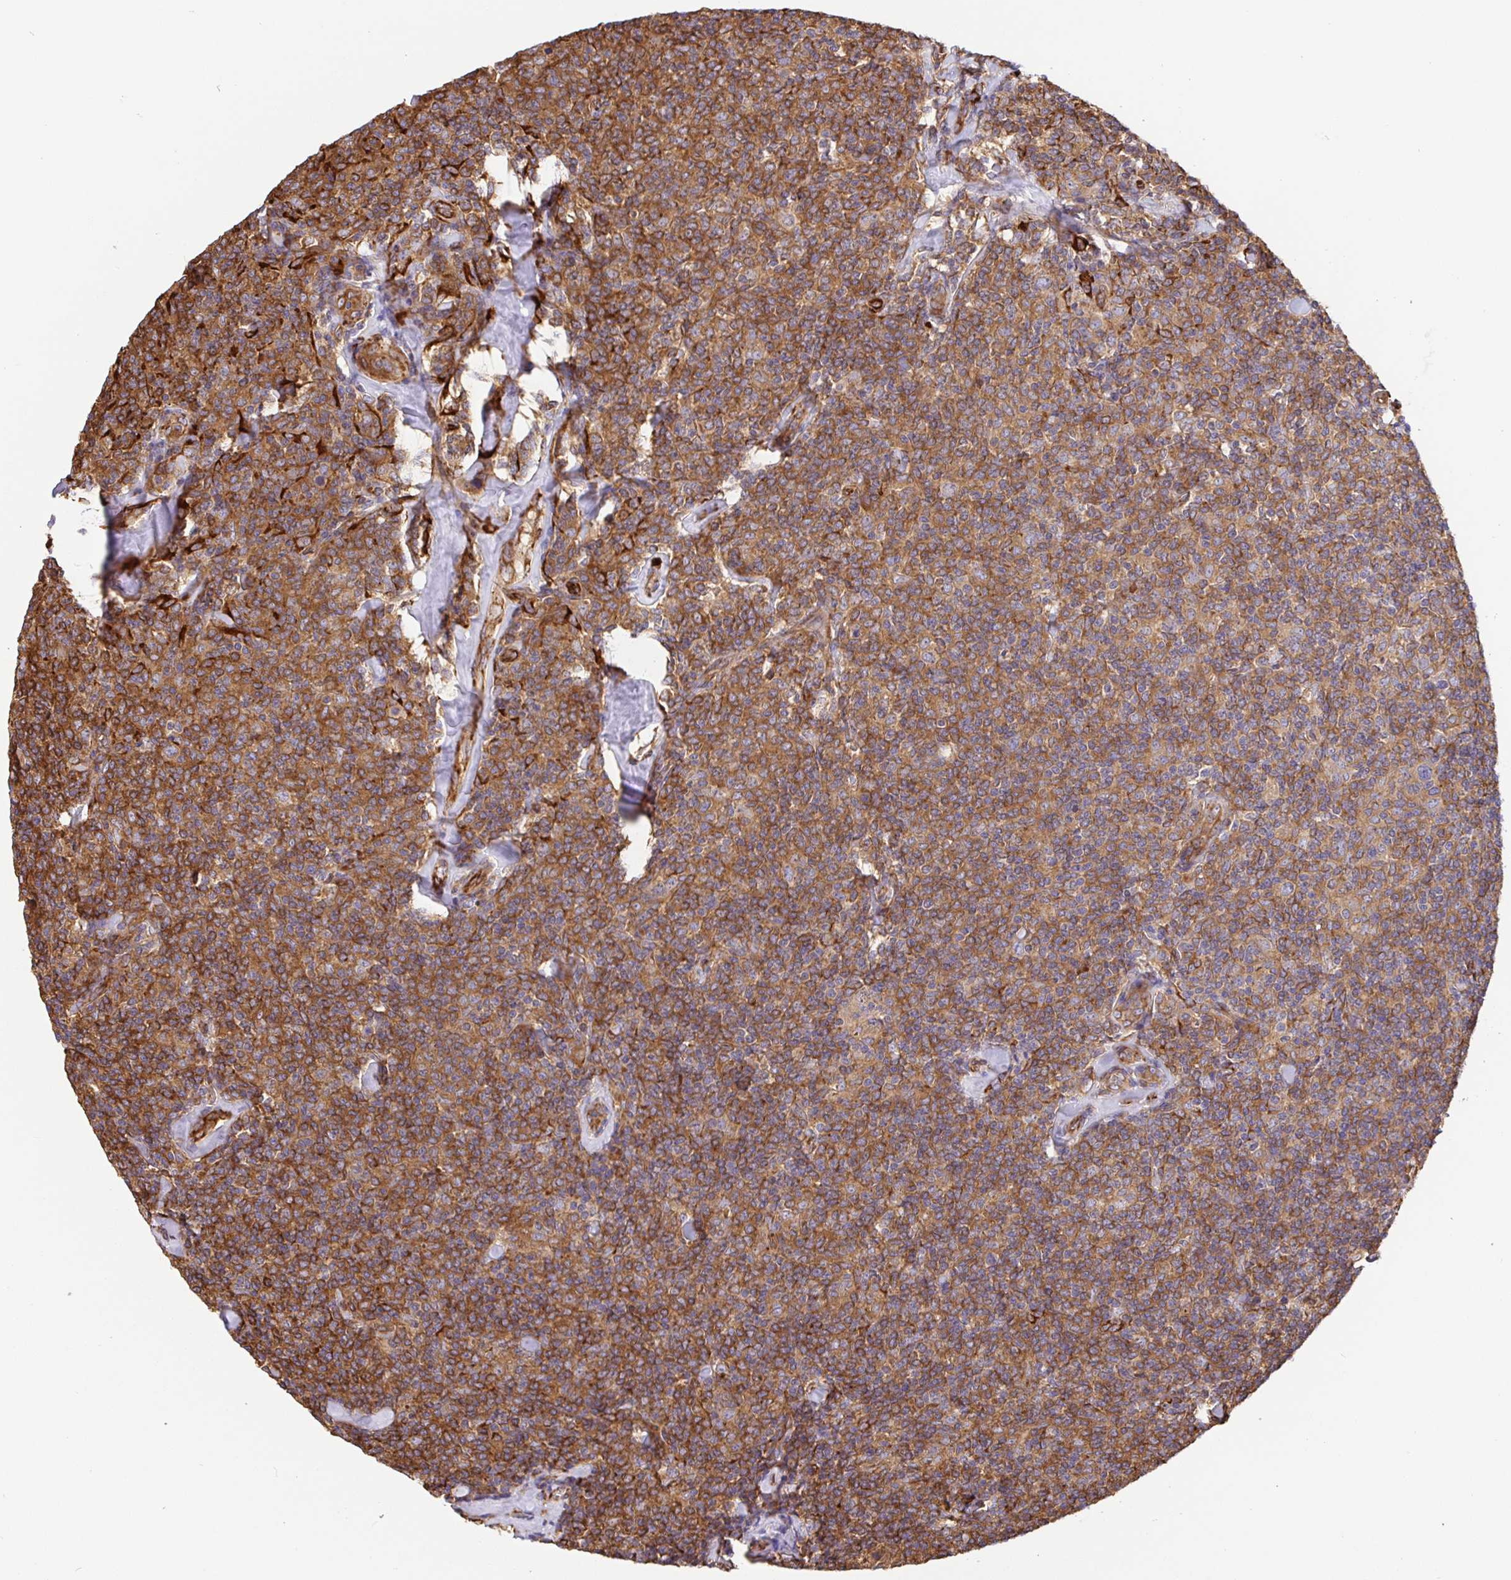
{"staining": {"intensity": "moderate", "quantity": ">75%", "location": "cytoplasmic/membranous"}, "tissue": "lymphoma", "cell_type": "Tumor cells", "image_type": "cancer", "snomed": [{"axis": "morphology", "description": "Malignant lymphoma, non-Hodgkin's type, Low grade"}, {"axis": "topography", "description": "Lymph node"}], "caption": "A photomicrograph of human malignant lymphoma, non-Hodgkin's type (low-grade) stained for a protein displays moderate cytoplasmic/membranous brown staining in tumor cells.", "gene": "MAOA", "patient": {"sex": "female", "age": 56}}